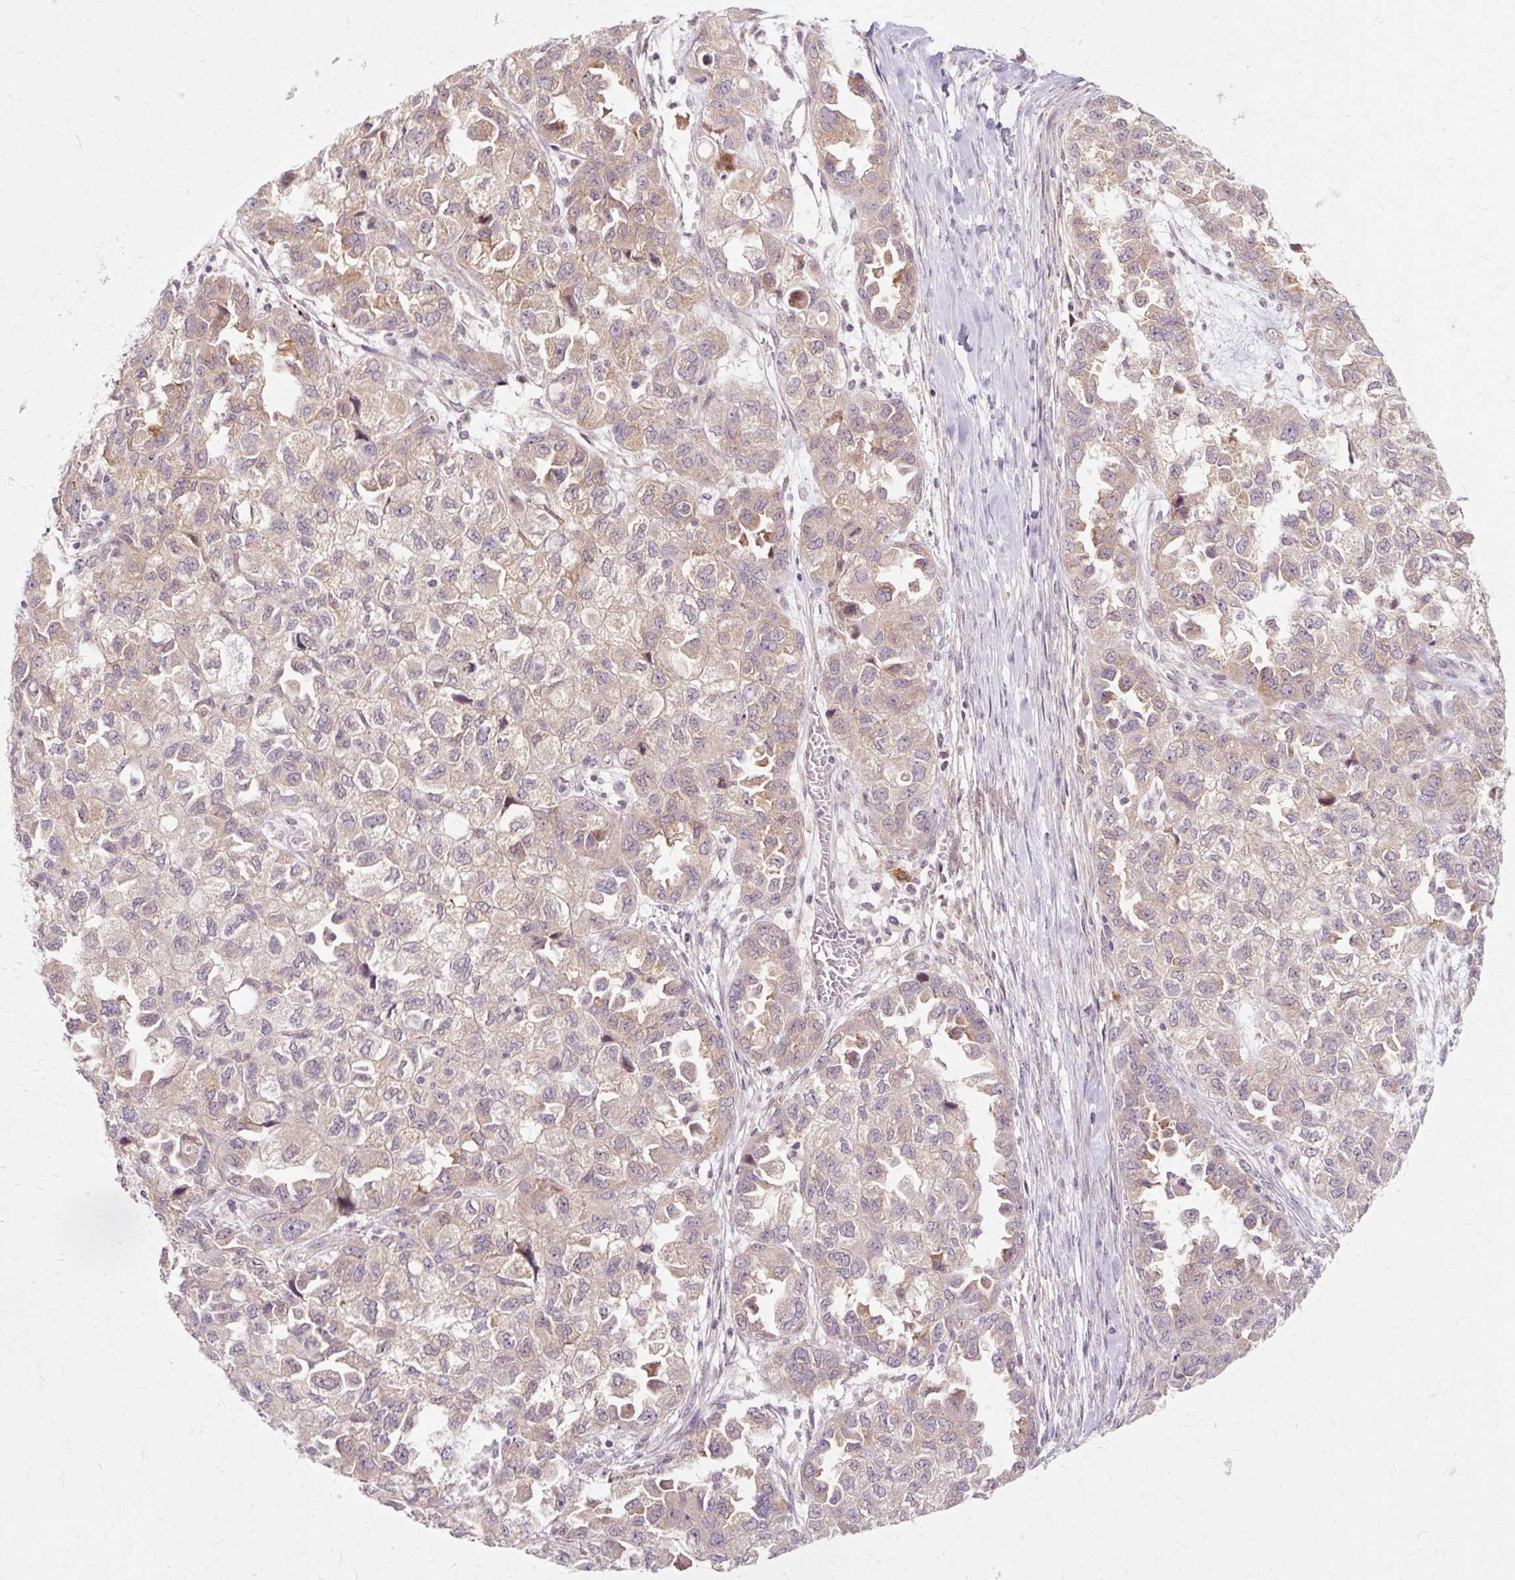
{"staining": {"intensity": "moderate", "quantity": "25%-75%", "location": "cytoplasmic/membranous"}, "tissue": "ovarian cancer", "cell_type": "Tumor cells", "image_type": "cancer", "snomed": [{"axis": "morphology", "description": "Cystadenocarcinoma, serous, NOS"}, {"axis": "topography", "description": "Ovary"}], "caption": "Protein staining of ovarian cancer (serous cystadenocarcinoma) tissue shows moderate cytoplasmic/membranous expression in about 25%-75% of tumor cells. (Brightfield microscopy of DAB IHC at high magnification).", "gene": "GEMIN2", "patient": {"sex": "female", "age": 84}}